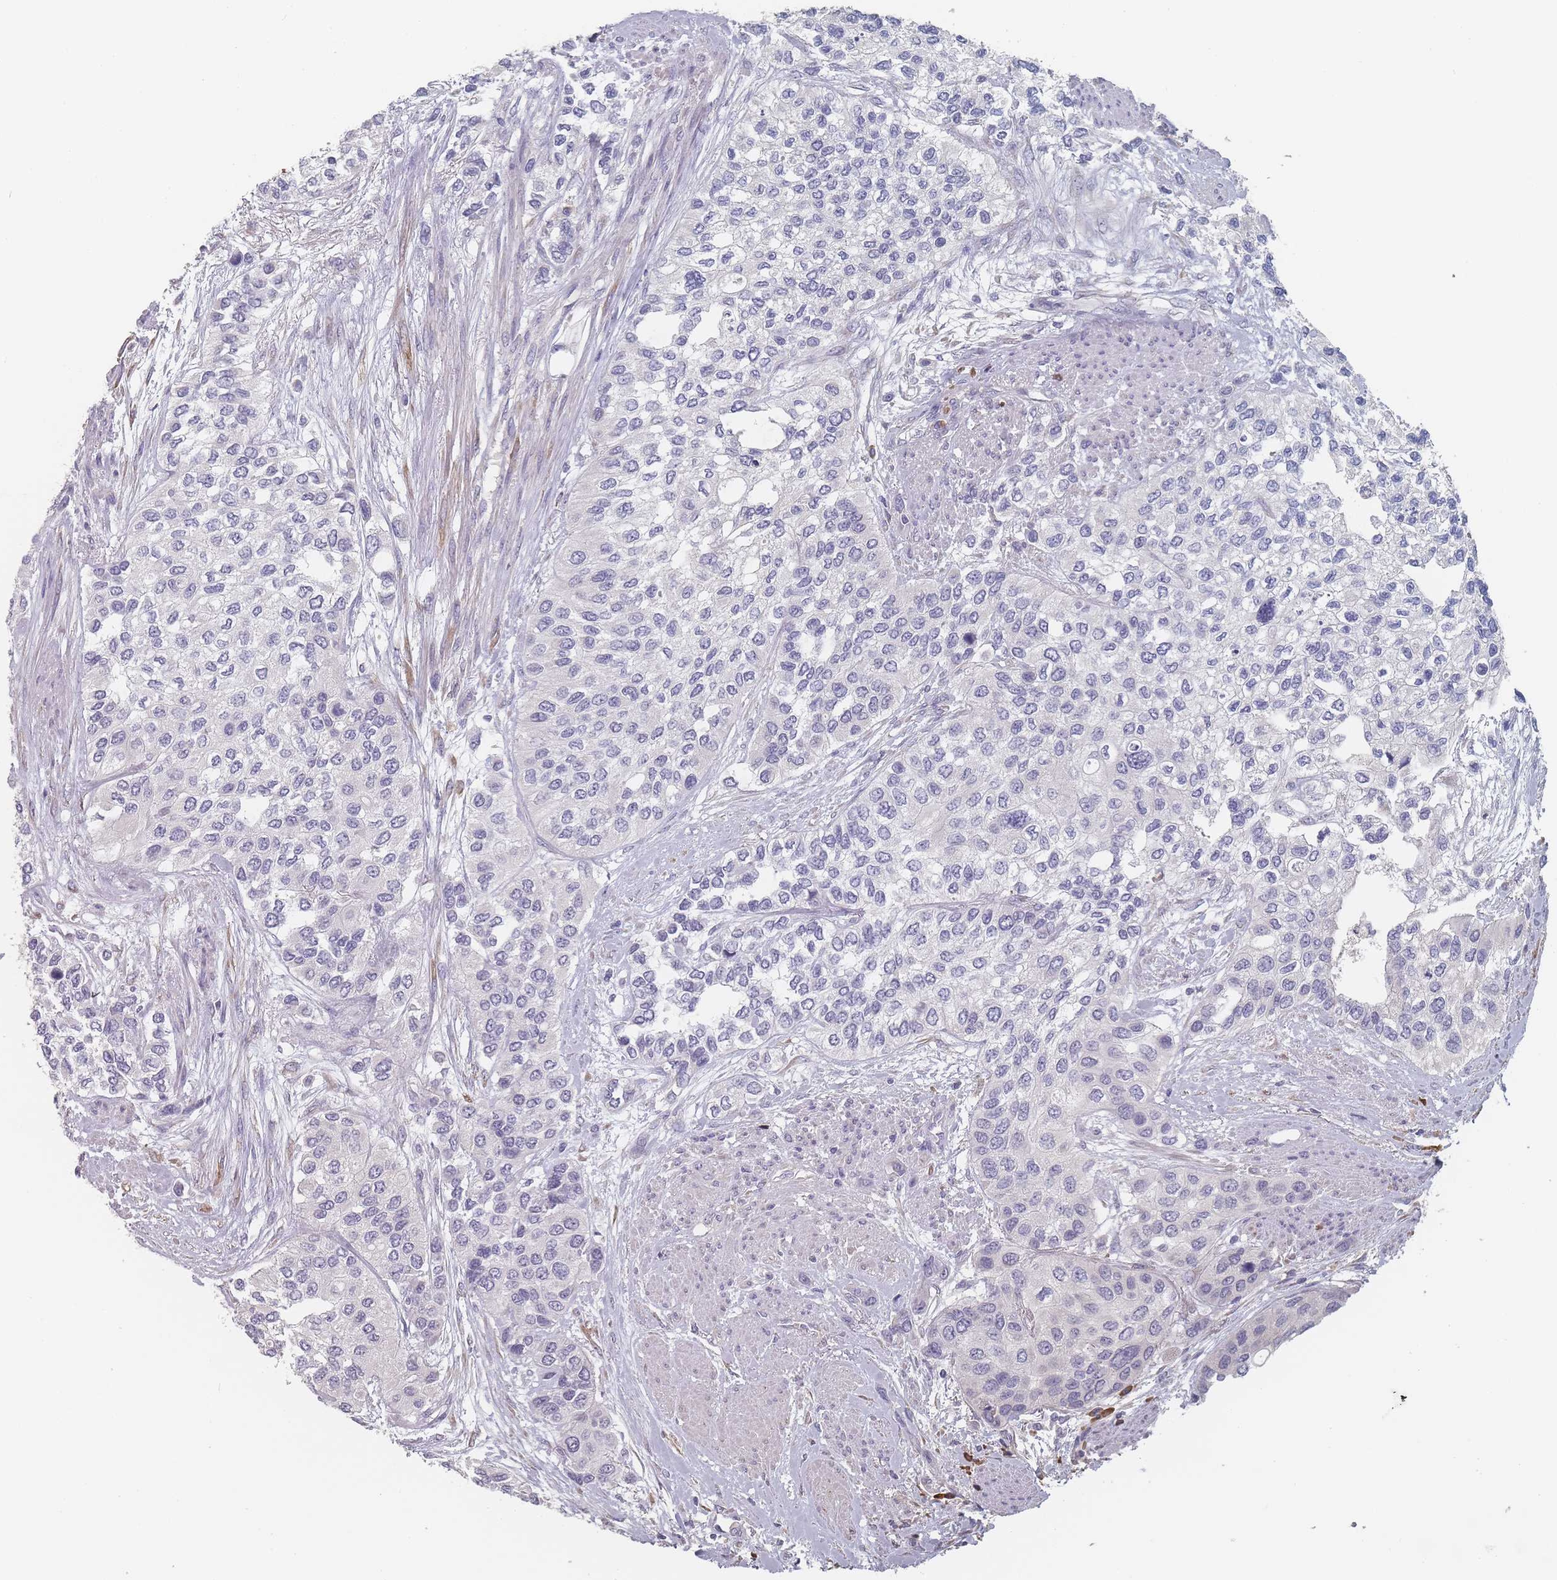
{"staining": {"intensity": "negative", "quantity": "none", "location": "none"}, "tissue": "urothelial cancer", "cell_type": "Tumor cells", "image_type": "cancer", "snomed": [{"axis": "morphology", "description": "Normal tissue, NOS"}, {"axis": "morphology", "description": "Urothelial carcinoma, High grade"}, {"axis": "topography", "description": "Vascular tissue"}, {"axis": "topography", "description": "Urinary bladder"}], "caption": "An image of urothelial cancer stained for a protein exhibits no brown staining in tumor cells. Nuclei are stained in blue.", "gene": "SLC35E4", "patient": {"sex": "female", "age": 56}}